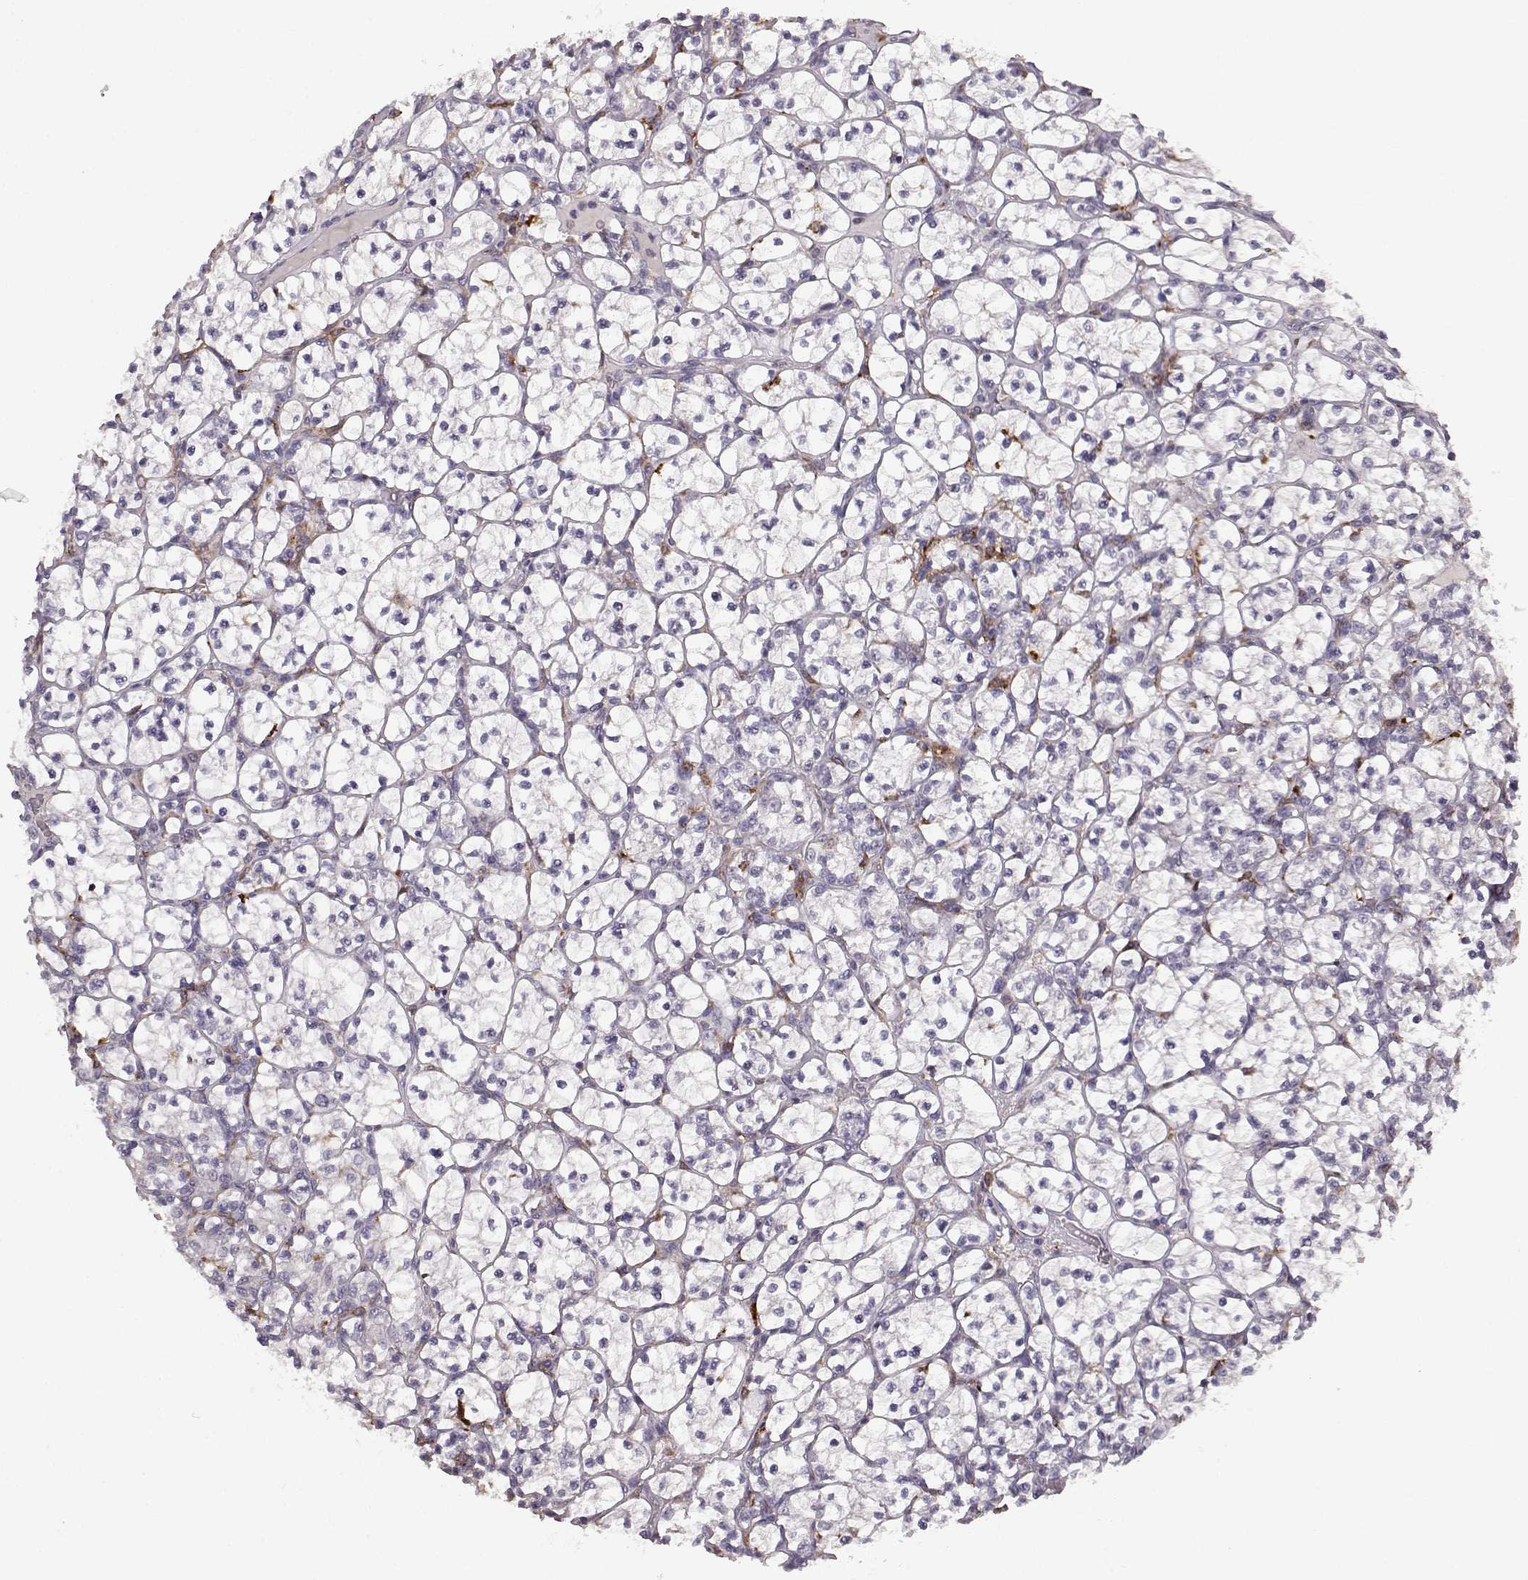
{"staining": {"intensity": "negative", "quantity": "none", "location": "none"}, "tissue": "renal cancer", "cell_type": "Tumor cells", "image_type": "cancer", "snomed": [{"axis": "morphology", "description": "Adenocarcinoma, NOS"}, {"axis": "topography", "description": "Kidney"}], "caption": "Human adenocarcinoma (renal) stained for a protein using immunohistochemistry (IHC) reveals no positivity in tumor cells.", "gene": "CCNF", "patient": {"sex": "female", "age": 89}}